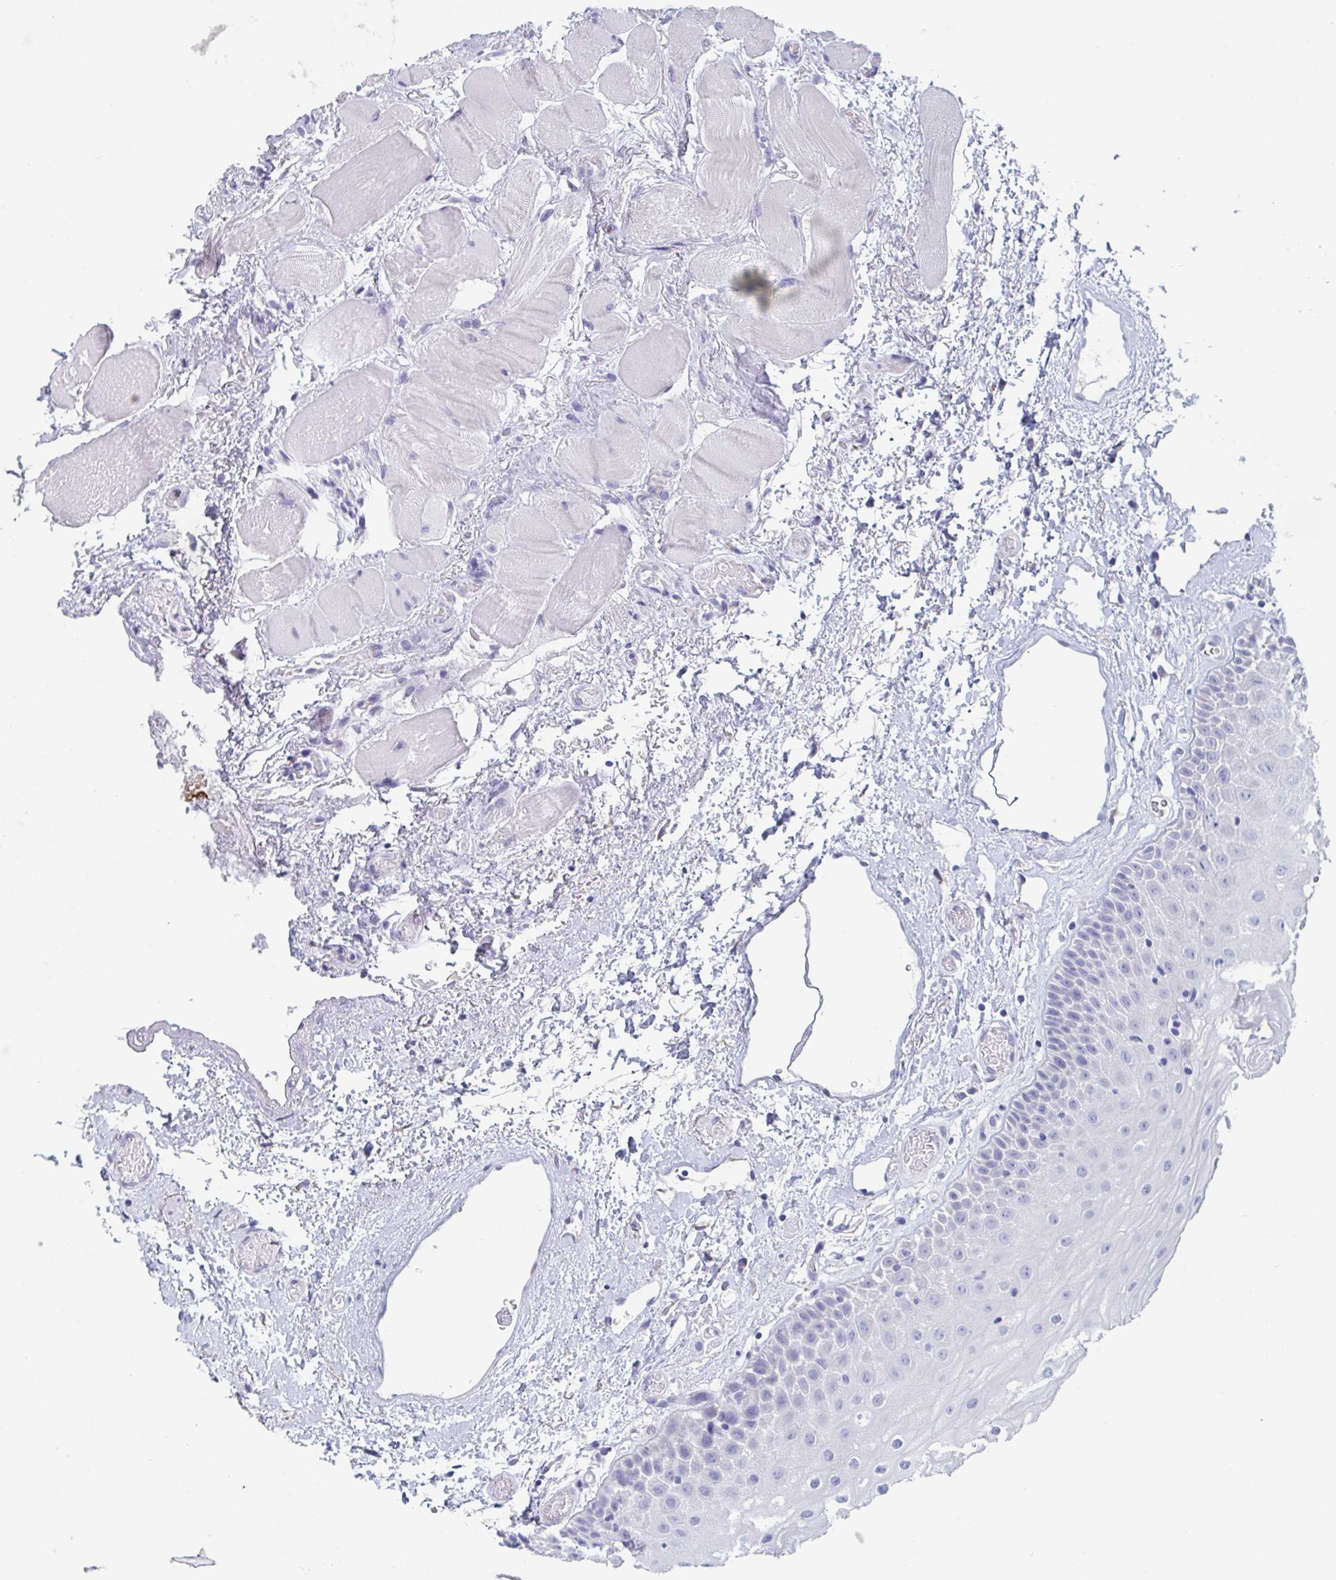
{"staining": {"intensity": "negative", "quantity": "none", "location": "none"}, "tissue": "oral mucosa", "cell_type": "Squamous epithelial cells", "image_type": "normal", "snomed": [{"axis": "morphology", "description": "Normal tissue, NOS"}, {"axis": "topography", "description": "Oral tissue"}], "caption": "This is an IHC image of unremarkable human oral mucosa. There is no staining in squamous epithelial cells.", "gene": "HSD11B2", "patient": {"sex": "female", "age": 82}}